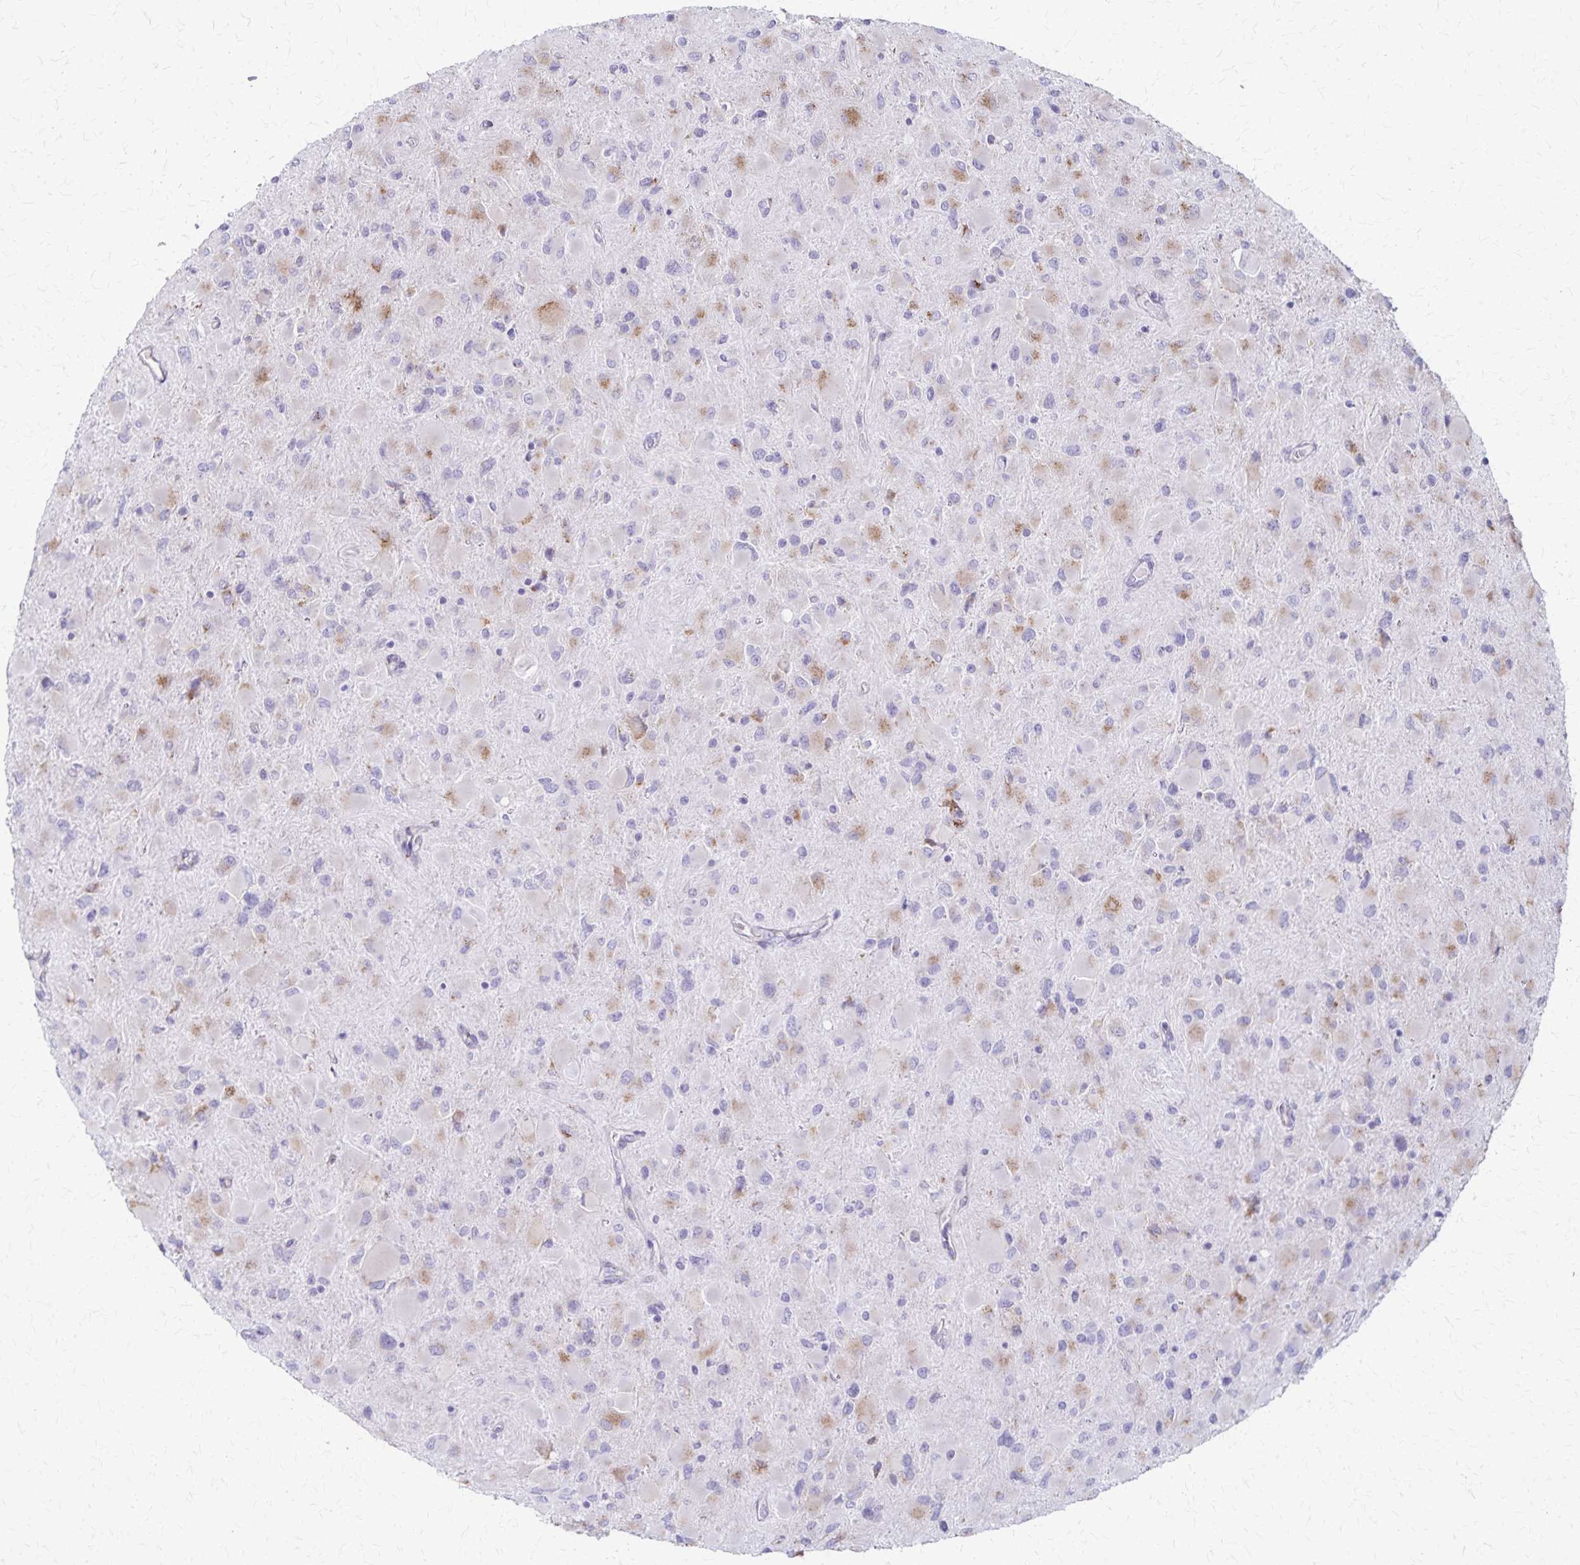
{"staining": {"intensity": "negative", "quantity": "none", "location": "none"}, "tissue": "glioma", "cell_type": "Tumor cells", "image_type": "cancer", "snomed": [{"axis": "morphology", "description": "Glioma, malignant, High grade"}, {"axis": "topography", "description": "Cerebral cortex"}], "caption": "Immunohistochemistry (IHC) photomicrograph of high-grade glioma (malignant) stained for a protein (brown), which shows no positivity in tumor cells. (DAB (3,3'-diaminobenzidine) IHC, high magnification).", "gene": "MCFD2", "patient": {"sex": "female", "age": 36}}